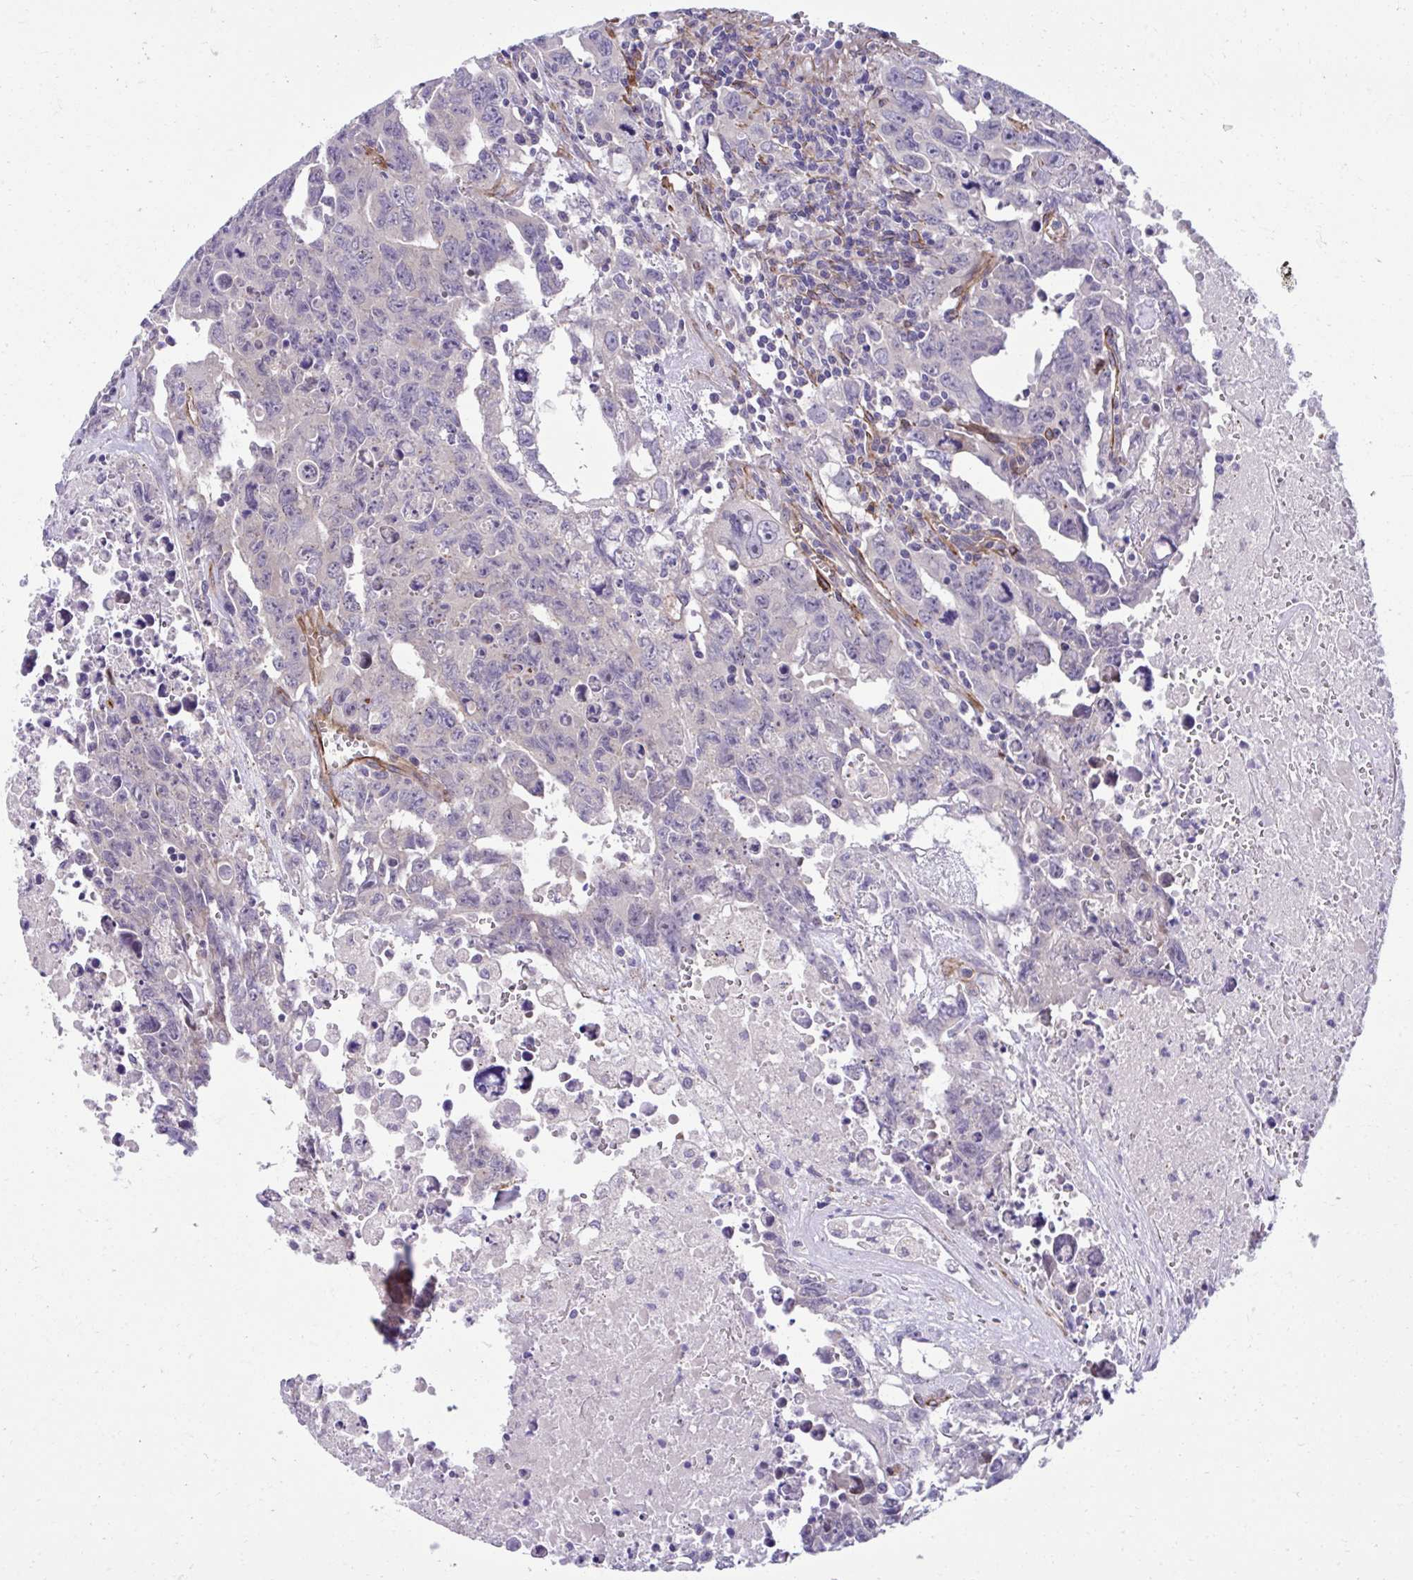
{"staining": {"intensity": "negative", "quantity": "none", "location": "none"}, "tissue": "testis cancer", "cell_type": "Tumor cells", "image_type": "cancer", "snomed": [{"axis": "morphology", "description": "Carcinoma, Embryonal, NOS"}, {"axis": "topography", "description": "Testis"}], "caption": "Tumor cells show no significant protein positivity in testis cancer.", "gene": "TRIM52", "patient": {"sex": "male", "age": 24}}